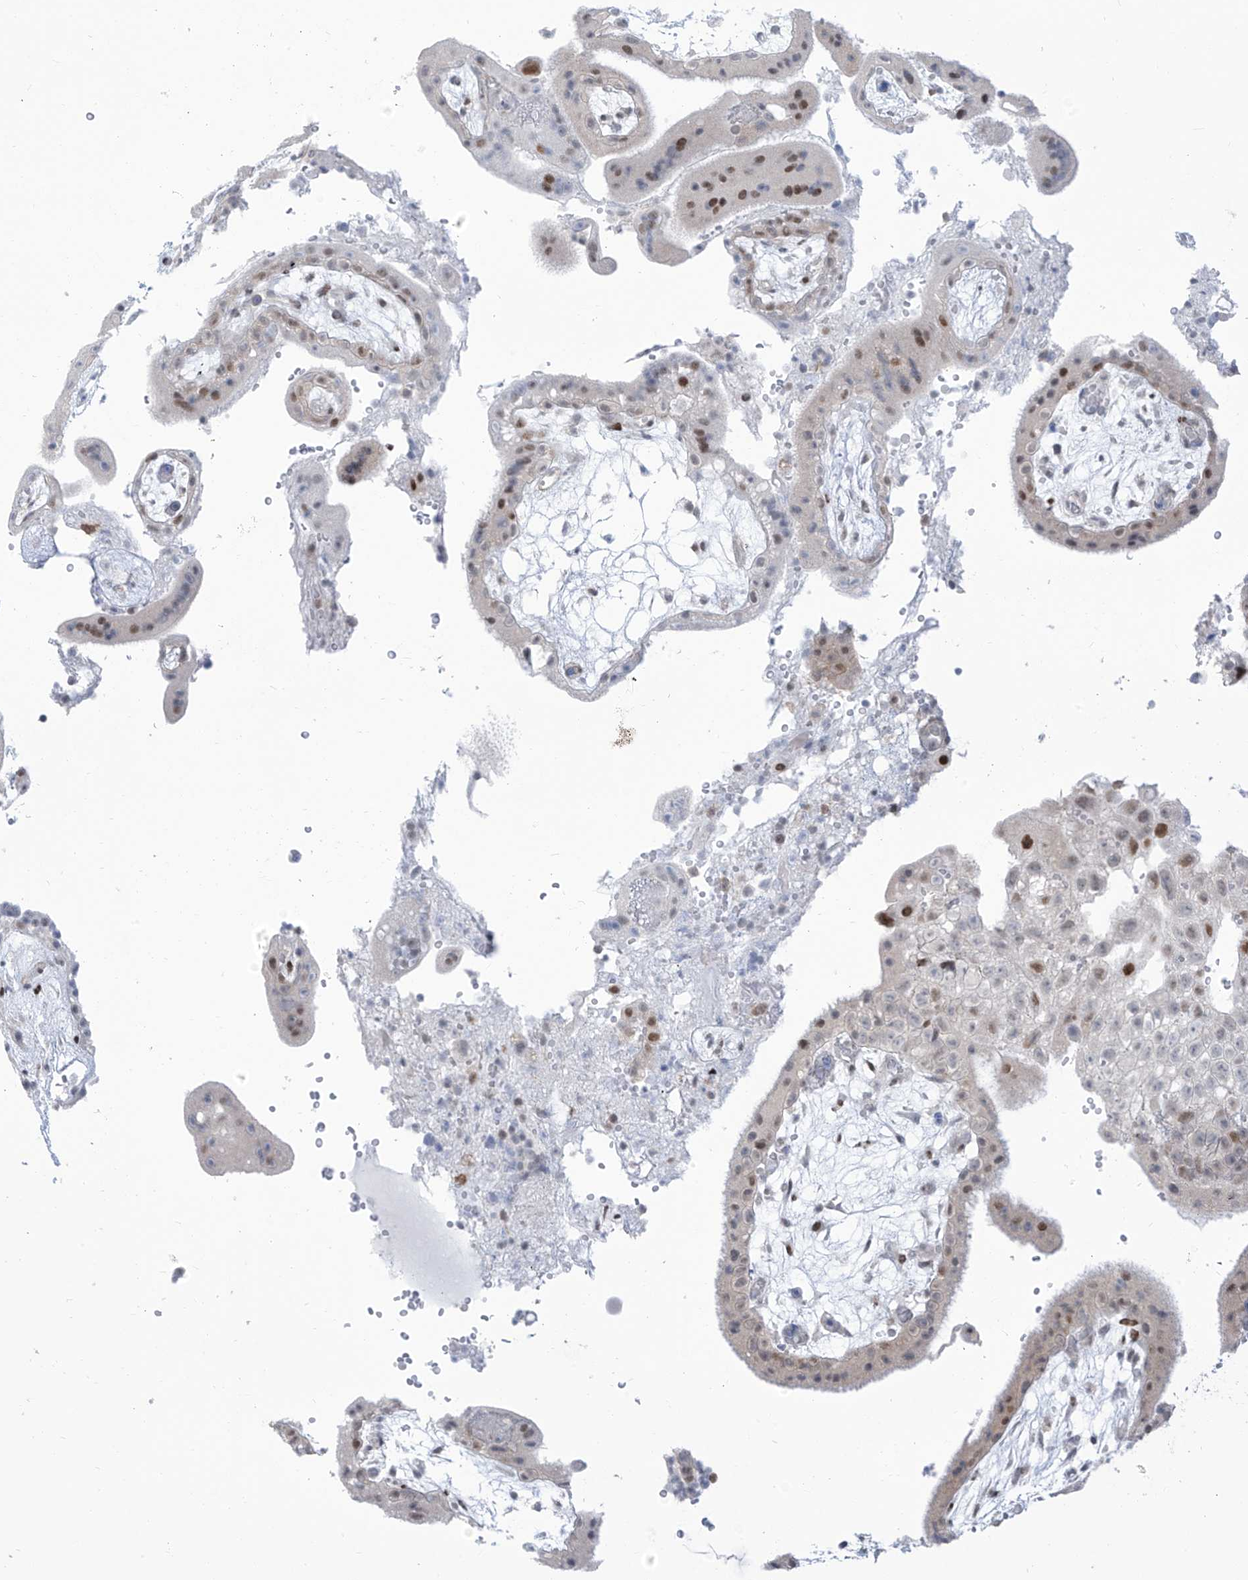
{"staining": {"intensity": "moderate", "quantity": "25%-75%", "location": "nuclear"}, "tissue": "placenta", "cell_type": "Trophoblastic cells", "image_type": "normal", "snomed": [{"axis": "morphology", "description": "Normal tissue, NOS"}, {"axis": "topography", "description": "Placenta"}], "caption": "Immunohistochemical staining of benign placenta reveals 25%-75% levels of moderate nuclear protein positivity in about 25%-75% of trophoblastic cells. The staining was performed using DAB (3,3'-diaminobenzidine) to visualize the protein expression in brown, while the nuclei were stained in blue with hematoxylin (Magnification: 20x).", "gene": "LIN9", "patient": {"sex": "female", "age": 18}}